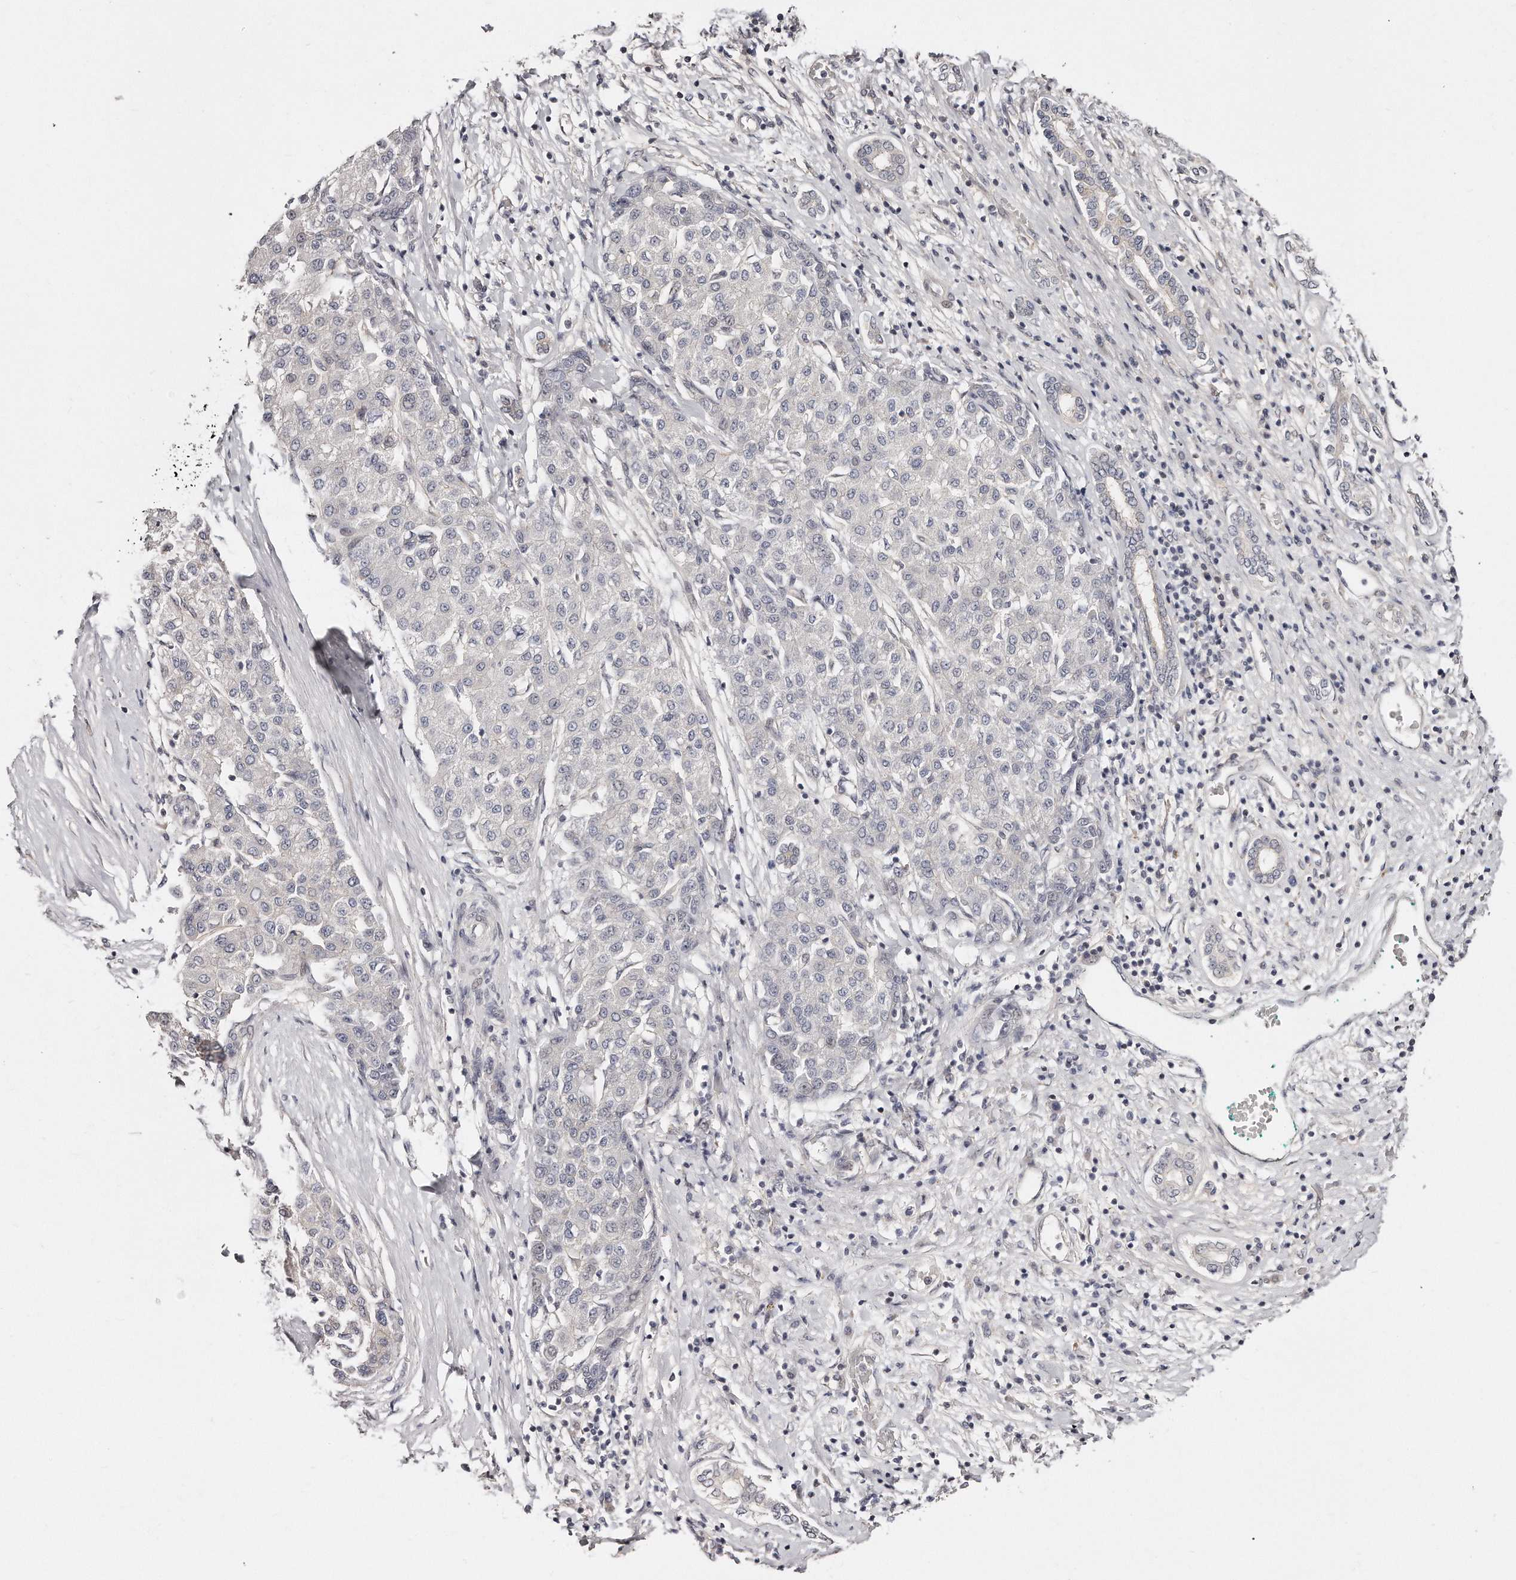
{"staining": {"intensity": "negative", "quantity": "none", "location": "none"}, "tissue": "liver cancer", "cell_type": "Tumor cells", "image_type": "cancer", "snomed": [{"axis": "morphology", "description": "Carcinoma, Hepatocellular, NOS"}, {"axis": "topography", "description": "Liver"}], "caption": "This is an immunohistochemistry image of liver cancer (hepatocellular carcinoma). There is no expression in tumor cells.", "gene": "CASZ1", "patient": {"sex": "male", "age": 65}}